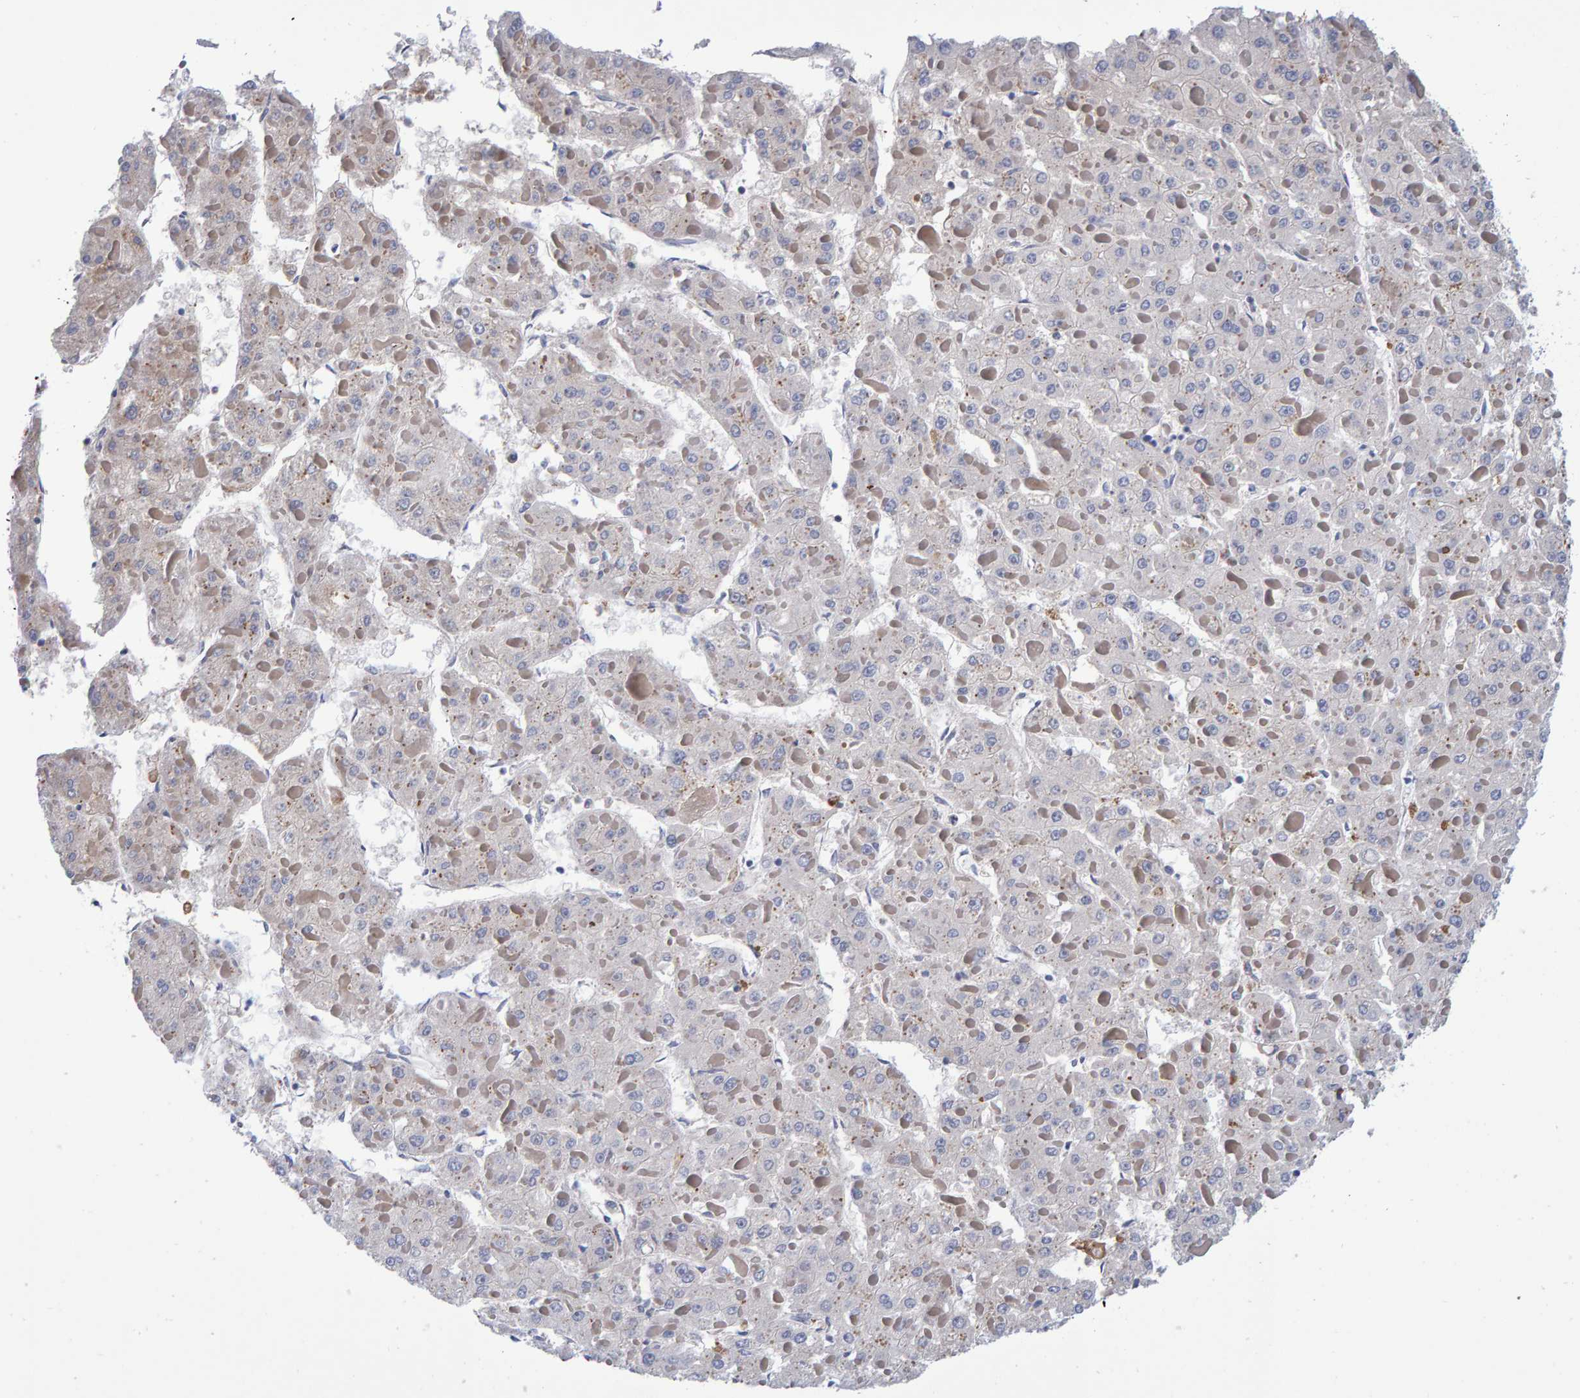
{"staining": {"intensity": "weak", "quantity": "25%-75%", "location": "cytoplasmic/membranous"}, "tissue": "liver cancer", "cell_type": "Tumor cells", "image_type": "cancer", "snomed": [{"axis": "morphology", "description": "Carcinoma, Hepatocellular, NOS"}, {"axis": "topography", "description": "Liver"}], "caption": "There is low levels of weak cytoplasmic/membranous positivity in tumor cells of liver hepatocellular carcinoma, as demonstrated by immunohistochemical staining (brown color).", "gene": "EFR3A", "patient": {"sex": "female", "age": 73}}